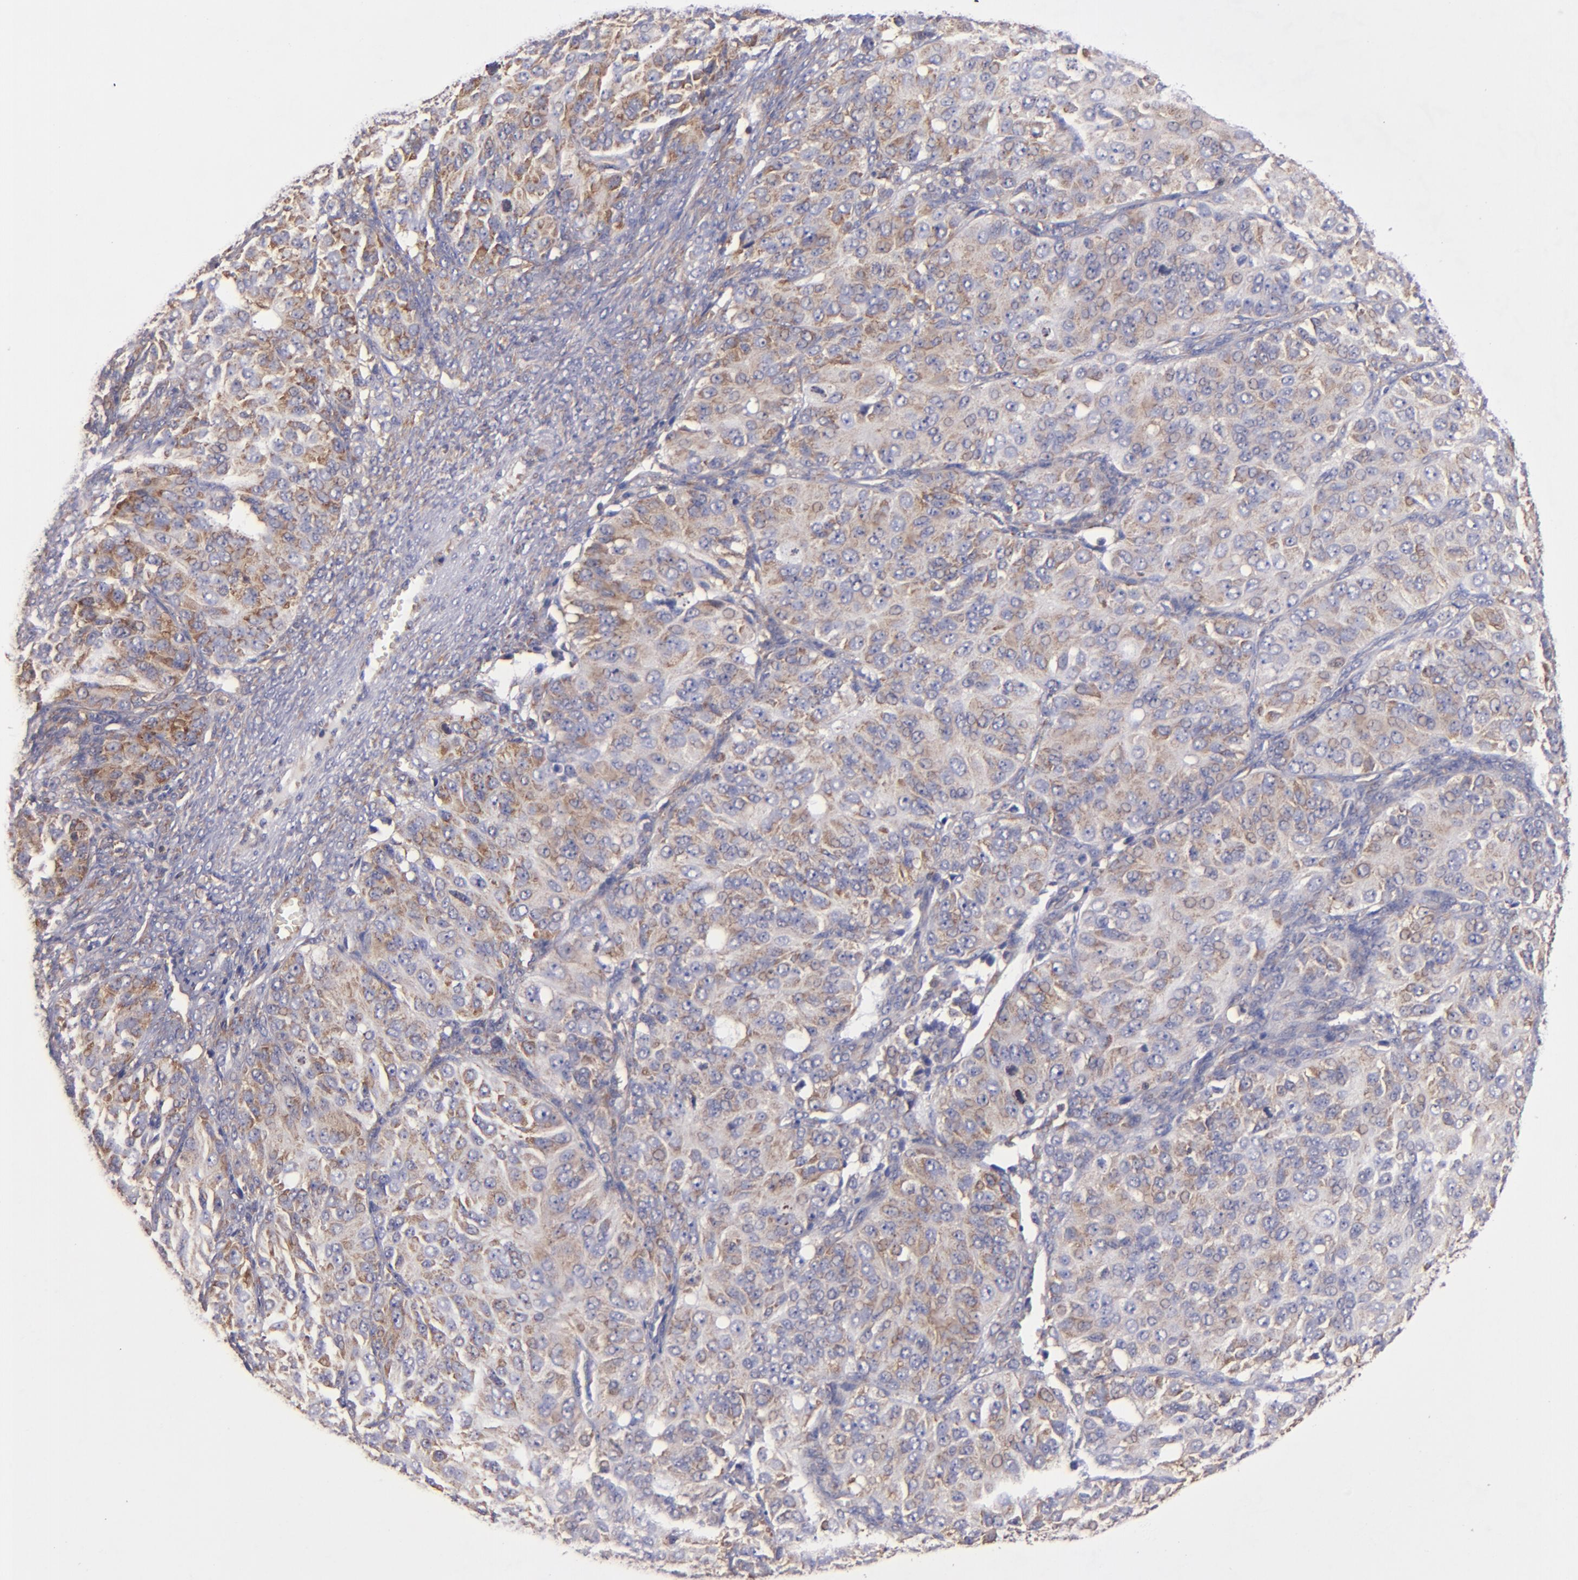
{"staining": {"intensity": "moderate", "quantity": ">75%", "location": "cytoplasmic/membranous"}, "tissue": "ovarian cancer", "cell_type": "Tumor cells", "image_type": "cancer", "snomed": [{"axis": "morphology", "description": "Carcinoma, endometroid"}, {"axis": "topography", "description": "Ovary"}], "caption": "Ovarian endometroid carcinoma stained with a brown dye reveals moderate cytoplasmic/membranous positive positivity in about >75% of tumor cells.", "gene": "EIF4ENIF1", "patient": {"sex": "female", "age": 51}}